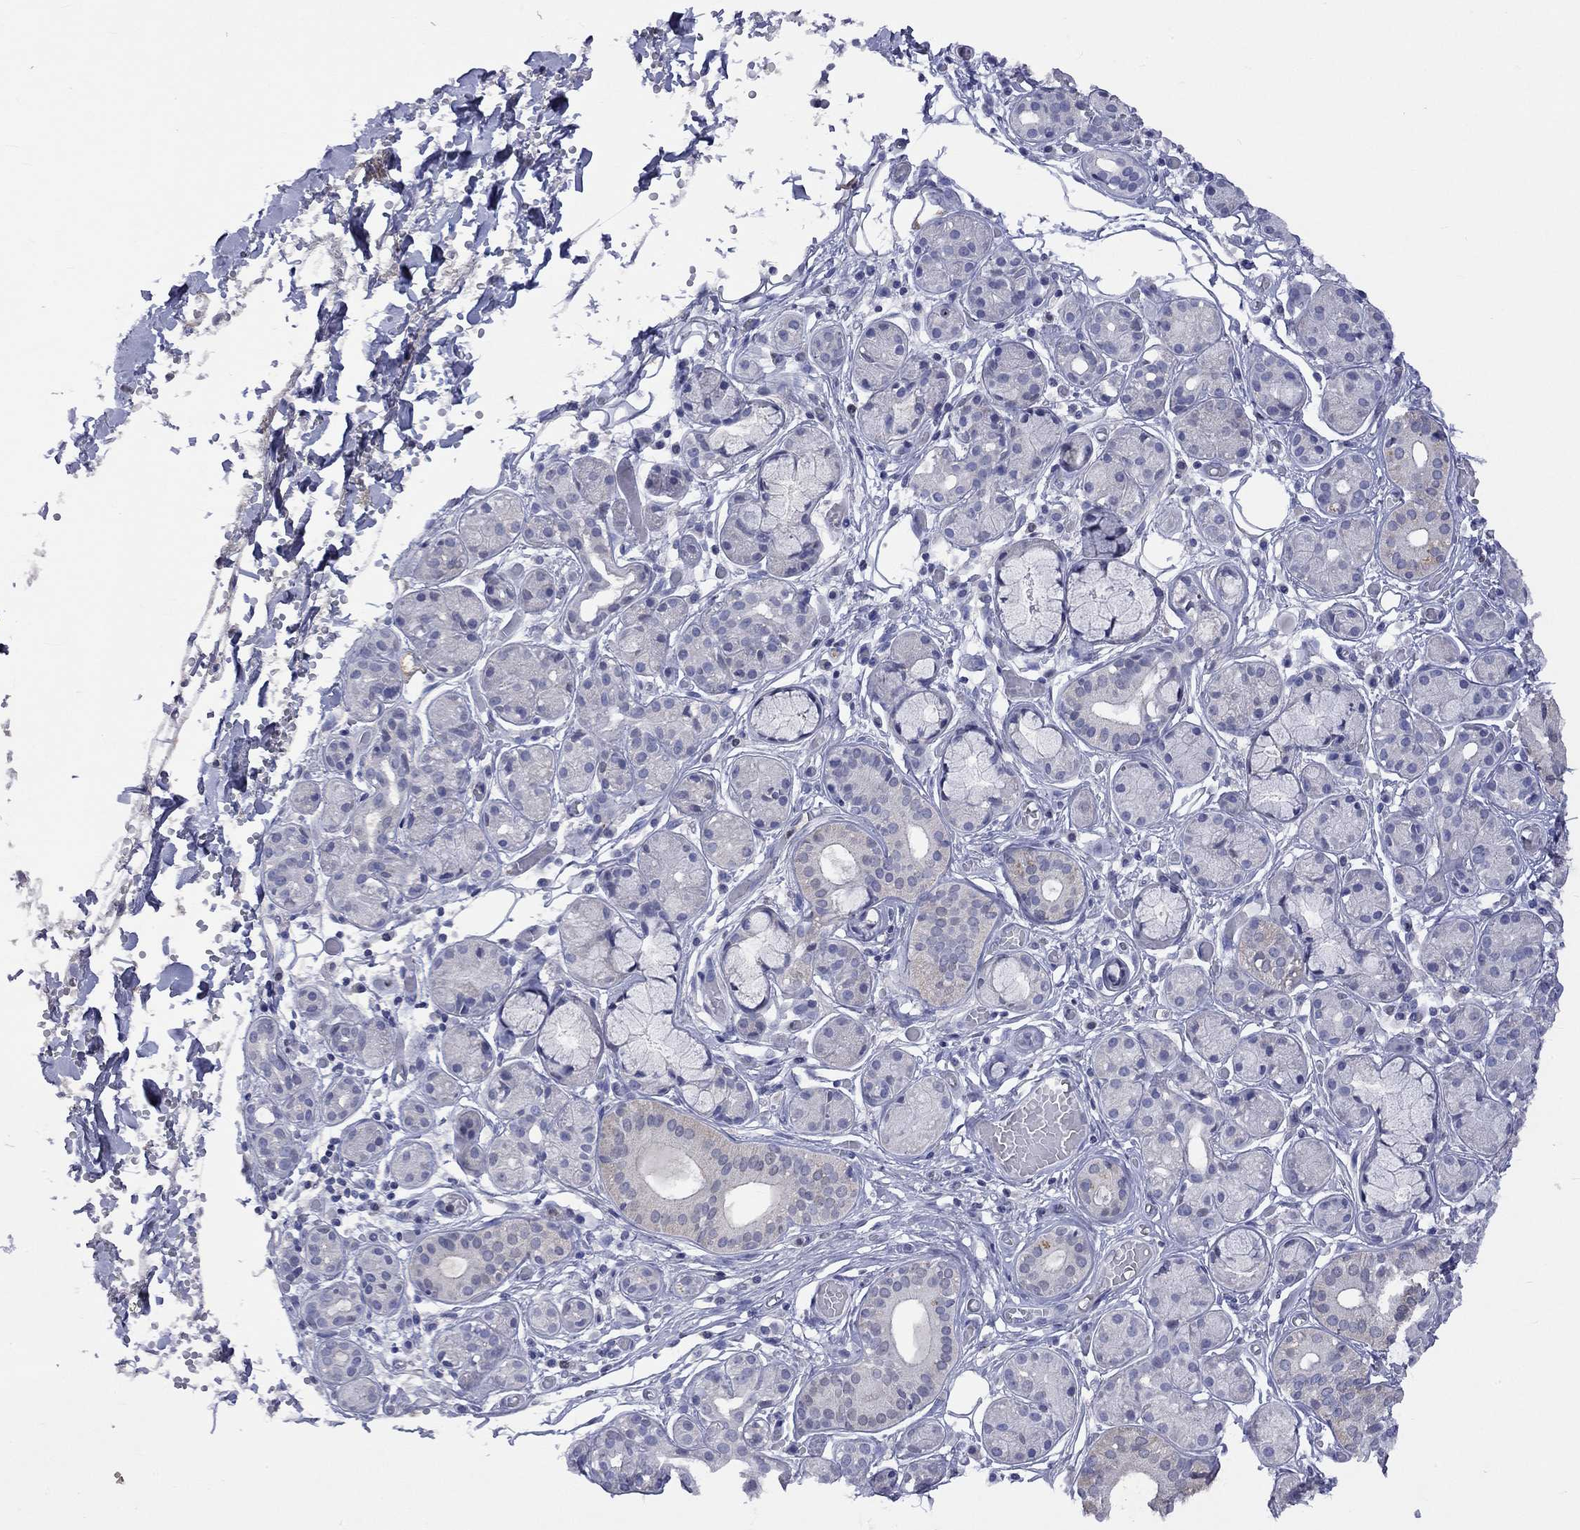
{"staining": {"intensity": "weak", "quantity": "<25%", "location": "cytoplasmic/membranous"}, "tissue": "salivary gland", "cell_type": "Glandular cells", "image_type": "normal", "snomed": [{"axis": "morphology", "description": "Normal tissue, NOS"}, {"axis": "topography", "description": "Salivary gland"}, {"axis": "topography", "description": "Peripheral nerve tissue"}], "caption": "High power microscopy micrograph of an IHC histopathology image of normal salivary gland, revealing no significant positivity in glandular cells.", "gene": "LRFN4", "patient": {"sex": "male", "age": 71}}